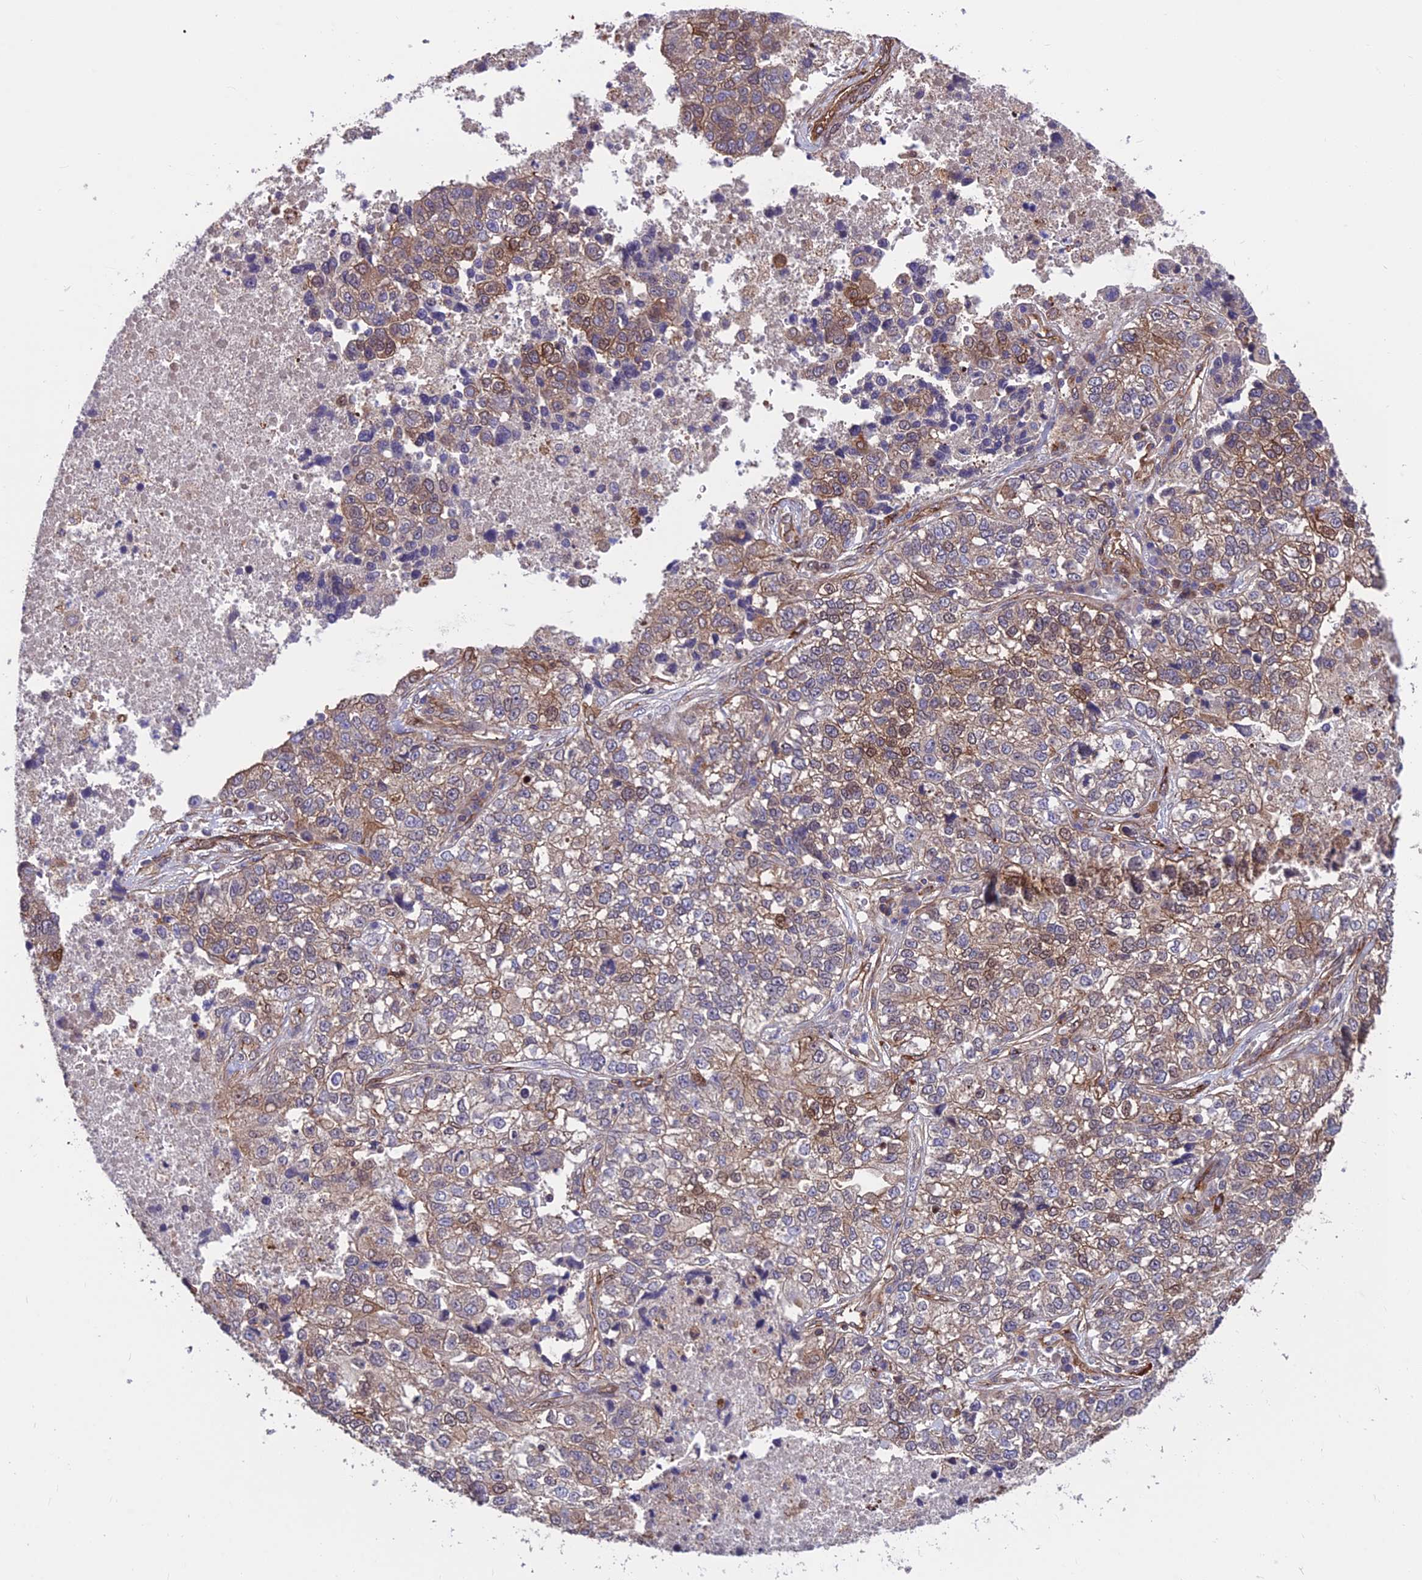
{"staining": {"intensity": "weak", "quantity": "25%-75%", "location": "cytoplasmic/membranous,nuclear"}, "tissue": "lung cancer", "cell_type": "Tumor cells", "image_type": "cancer", "snomed": [{"axis": "morphology", "description": "Adenocarcinoma, NOS"}, {"axis": "topography", "description": "Lung"}], "caption": "Protein staining by IHC exhibits weak cytoplasmic/membranous and nuclear expression in approximately 25%-75% of tumor cells in lung adenocarcinoma. (brown staining indicates protein expression, while blue staining denotes nuclei).", "gene": "RTN4RL1", "patient": {"sex": "male", "age": 49}}